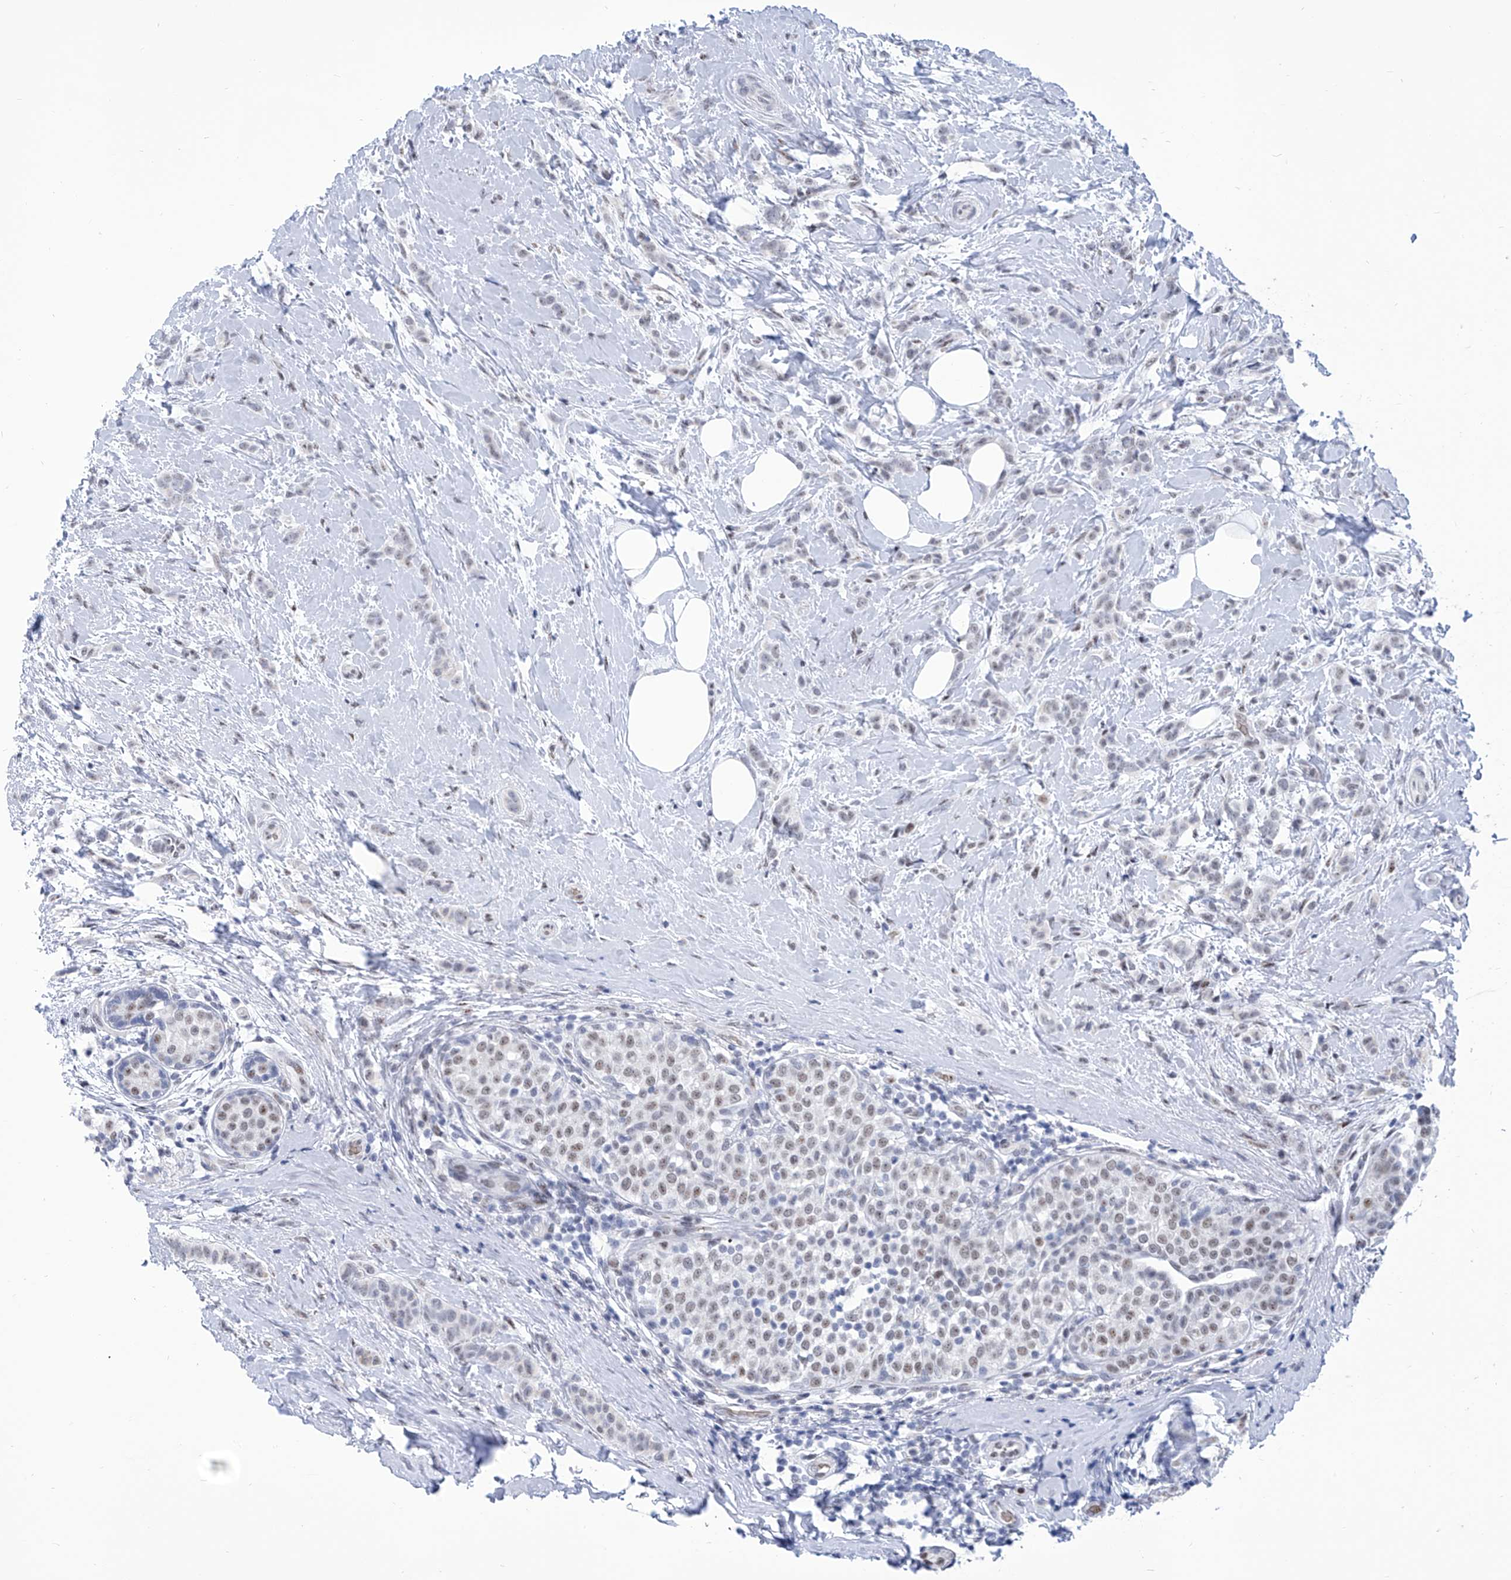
{"staining": {"intensity": "weak", "quantity": "25%-75%", "location": "nuclear"}, "tissue": "breast cancer", "cell_type": "Tumor cells", "image_type": "cancer", "snomed": [{"axis": "morphology", "description": "Lobular carcinoma, in situ"}, {"axis": "morphology", "description": "Lobular carcinoma"}, {"axis": "topography", "description": "Breast"}], "caption": "The image exhibits a brown stain indicating the presence of a protein in the nuclear of tumor cells in breast cancer.", "gene": "SART1", "patient": {"sex": "female", "age": 41}}